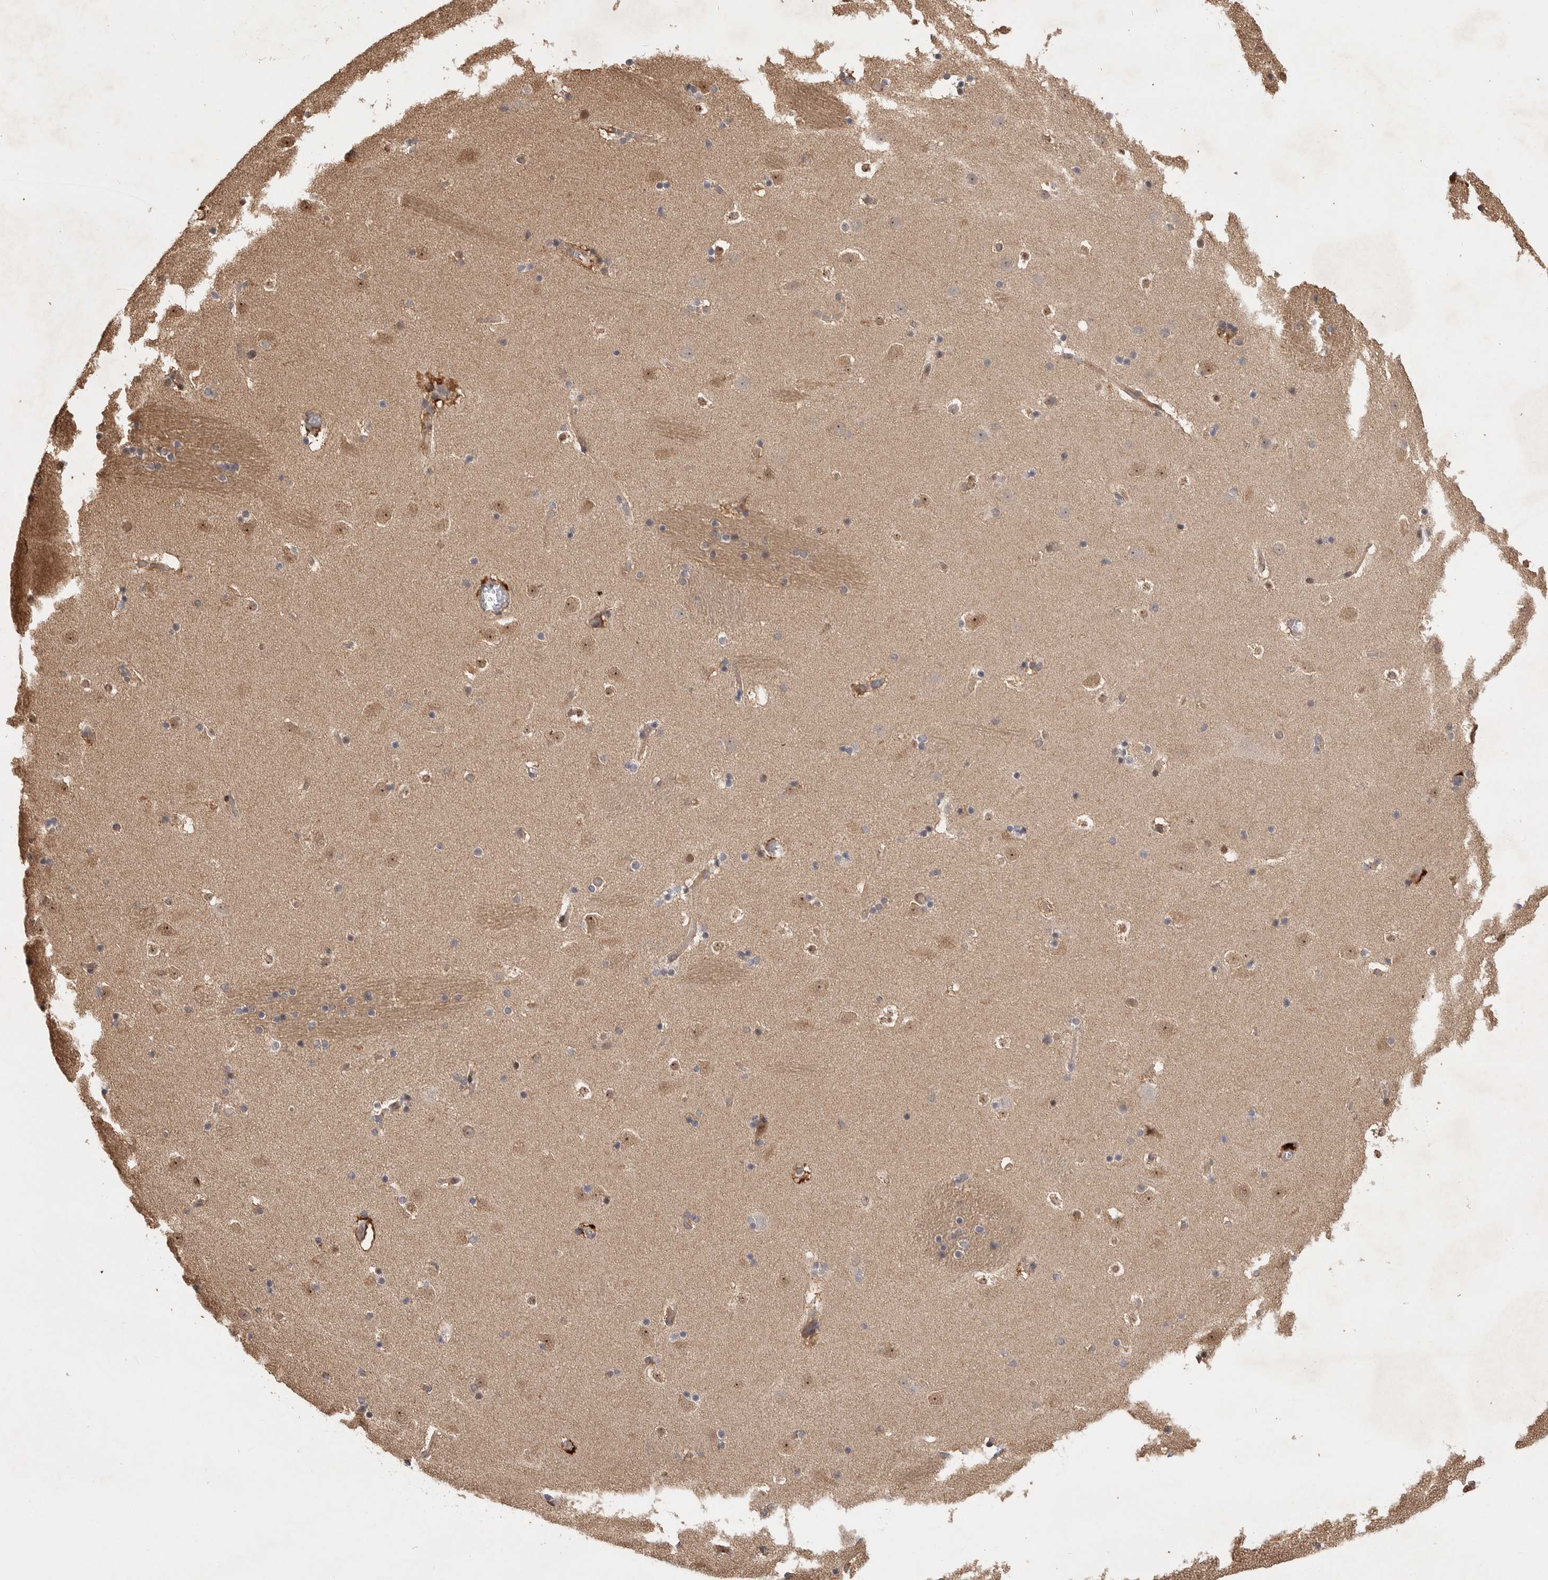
{"staining": {"intensity": "strong", "quantity": "<25%", "location": "cytoplasmic/membranous"}, "tissue": "caudate", "cell_type": "Glial cells", "image_type": "normal", "snomed": [{"axis": "morphology", "description": "Normal tissue, NOS"}, {"axis": "topography", "description": "Lateral ventricle wall"}], "caption": "Glial cells show medium levels of strong cytoplasmic/membranous staining in approximately <25% of cells in normal human caudate.", "gene": "VN1R4", "patient": {"sex": "male", "age": 45}}